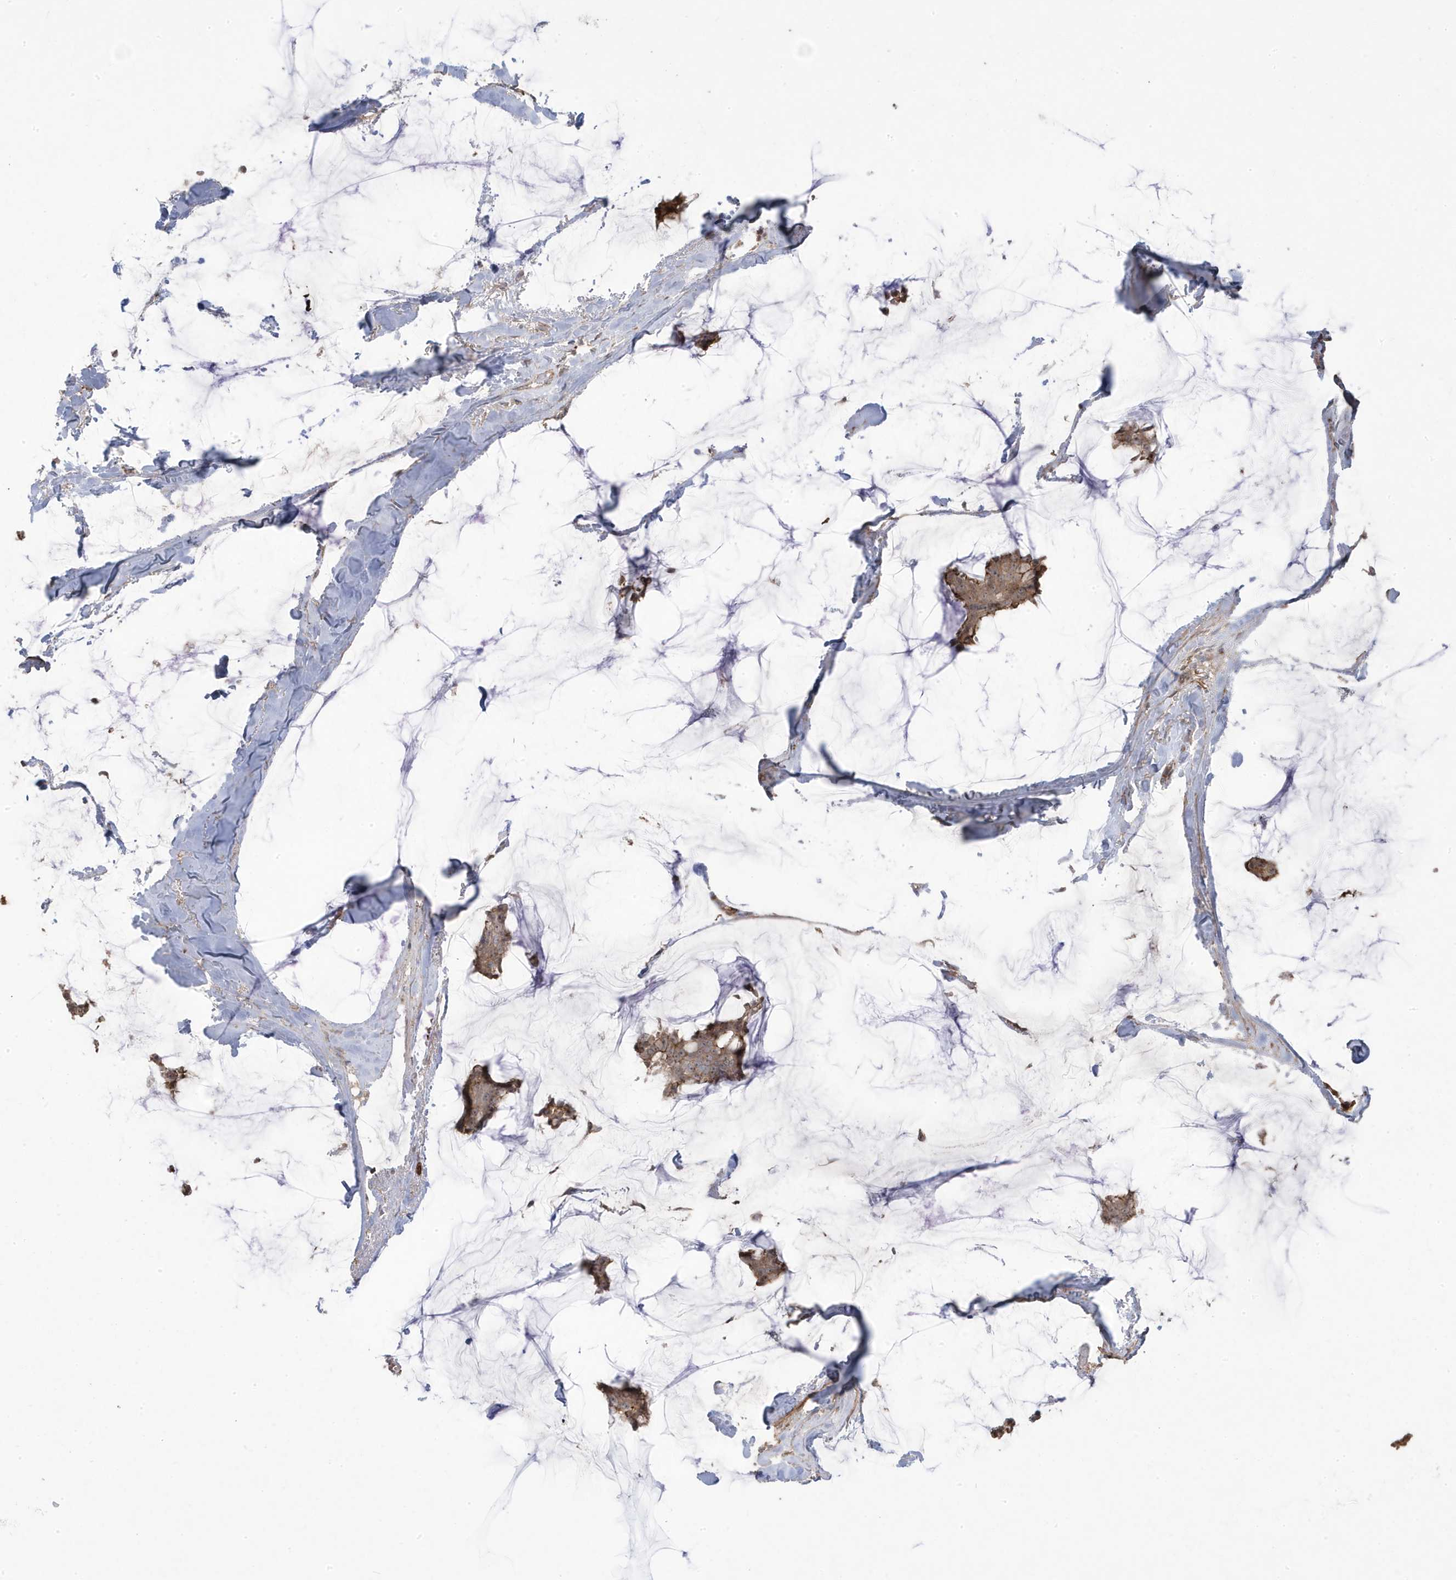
{"staining": {"intensity": "moderate", "quantity": ">75%", "location": "cytoplasmic/membranous"}, "tissue": "breast cancer", "cell_type": "Tumor cells", "image_type": "cancer", "snomed": [{"axis": "morphology", "description": "Duct carcinoma"}, {"axis": "topography", "description": "Breast"}], "caption": "There is medium levels of moderate cytoplasmic/membranous staining in tumor cells of breast cancer, as demonstrated by immunohistochemical staining (brown color).", "gene": "CETN3", "patient": {"sex": "female", "age": 93}}